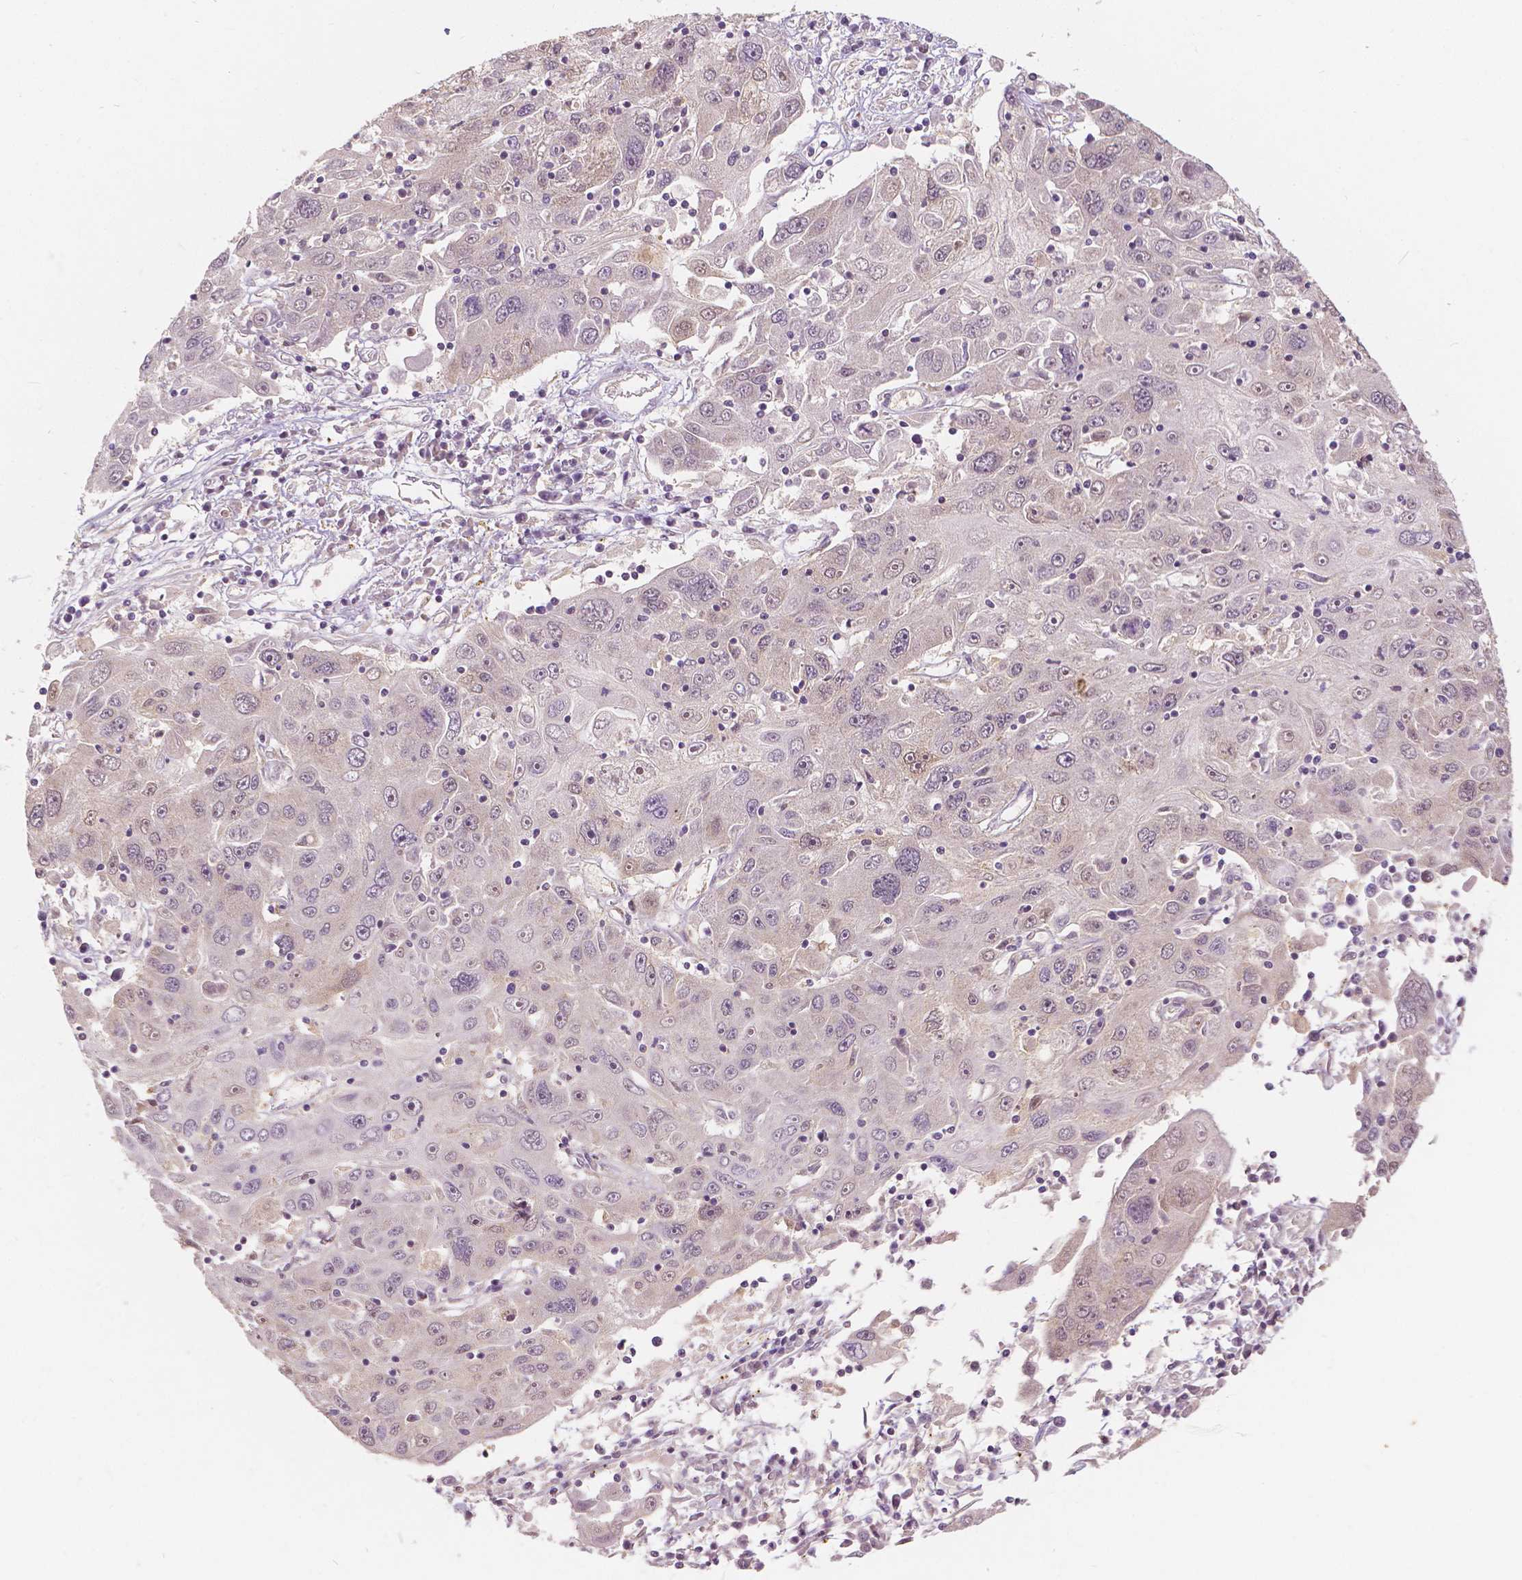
{"staining": {"intensity": "negative", "quantity": "none", "location": "none"}, "tissue": "stomach cancer", "cell_type": "Tumor cells", "image_type": "cancer", "snomed": [{"axis": "morphology", "description": "Adenocarcinoma, NOS"}, {"axis": "topography", "description": "Stomach"}], "caption": "A photomicrograph of human stomach cancer is negative for staining in tumor cells. (Stains: DAB (3,3'-diaminobenzidine) immunohistochemistry (IHC) with hematoxylin counter stain, Microscopy: brightfield microscopy at high magnification).", "gene": "NAPRT", "patient": {"sex": "male", "age": 56}}